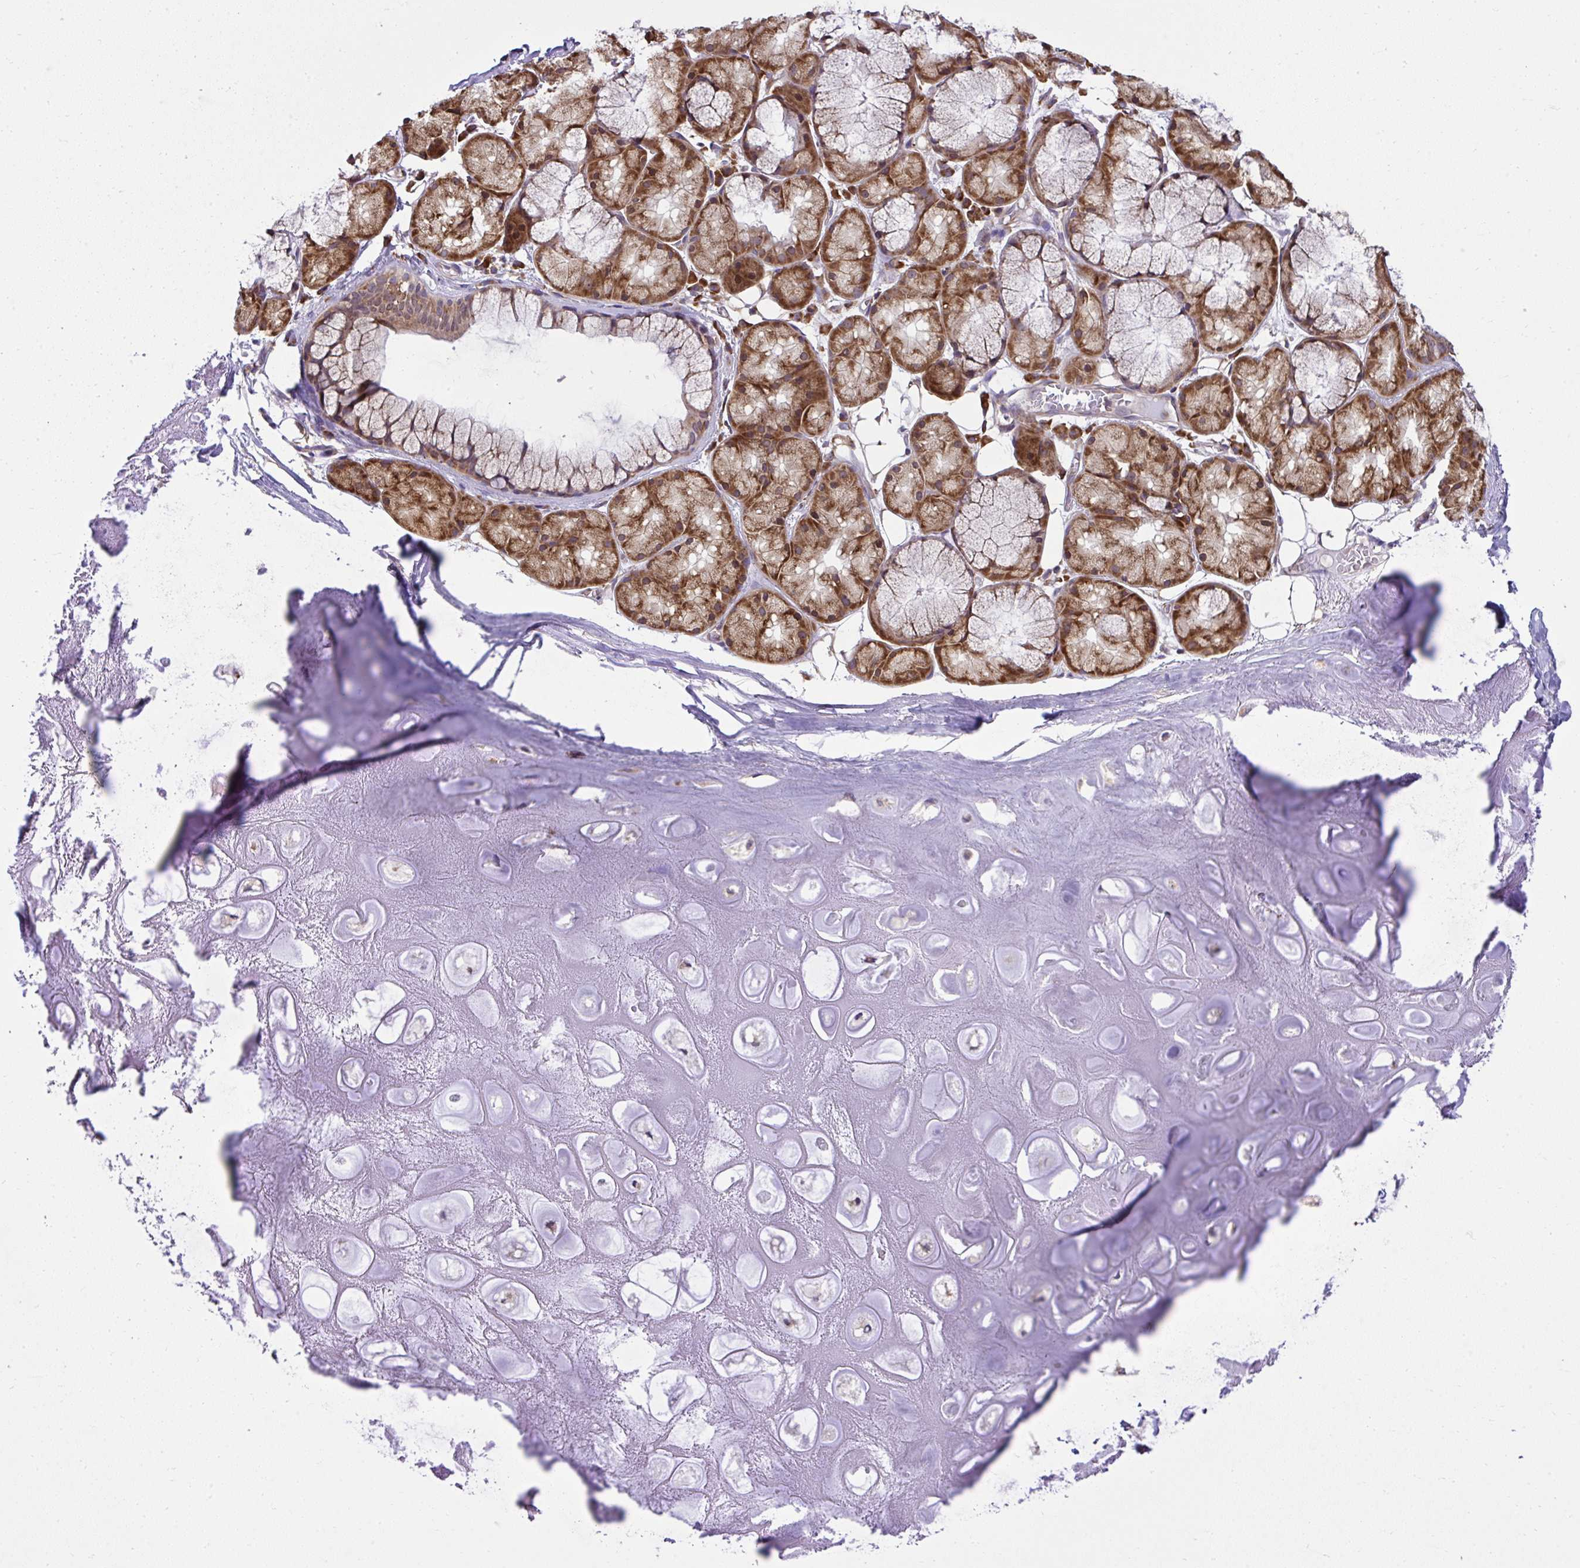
{"staining": {"intensity": "negative", "quantity": "none", "location": "none"}, "tissue": "adipose tissue", "cell_type": "Adipocytes", "image_type": "normal", "snomed": [{"axis": "morphology", "description": "Normal tissue, NOS"}, {"axis": "topography", "description": "Lymph node"}, {"axis": "topography", "description": "Cartilage tissue"}, {"axis": "topography", "description": "Nasopharynx"}], "caption": "Immunohistochemistry photomicrograph of normal adipose tissue: human adipose tissue stained with DAB displays no significant protein staining in adipocytes. (Brightfield microscopy of DAB (3,3'-diaminobenzidine) immunohistochemistry at high magnification).", "gene": "RPS7", "patient": {"sex": "male", "age": 63}}